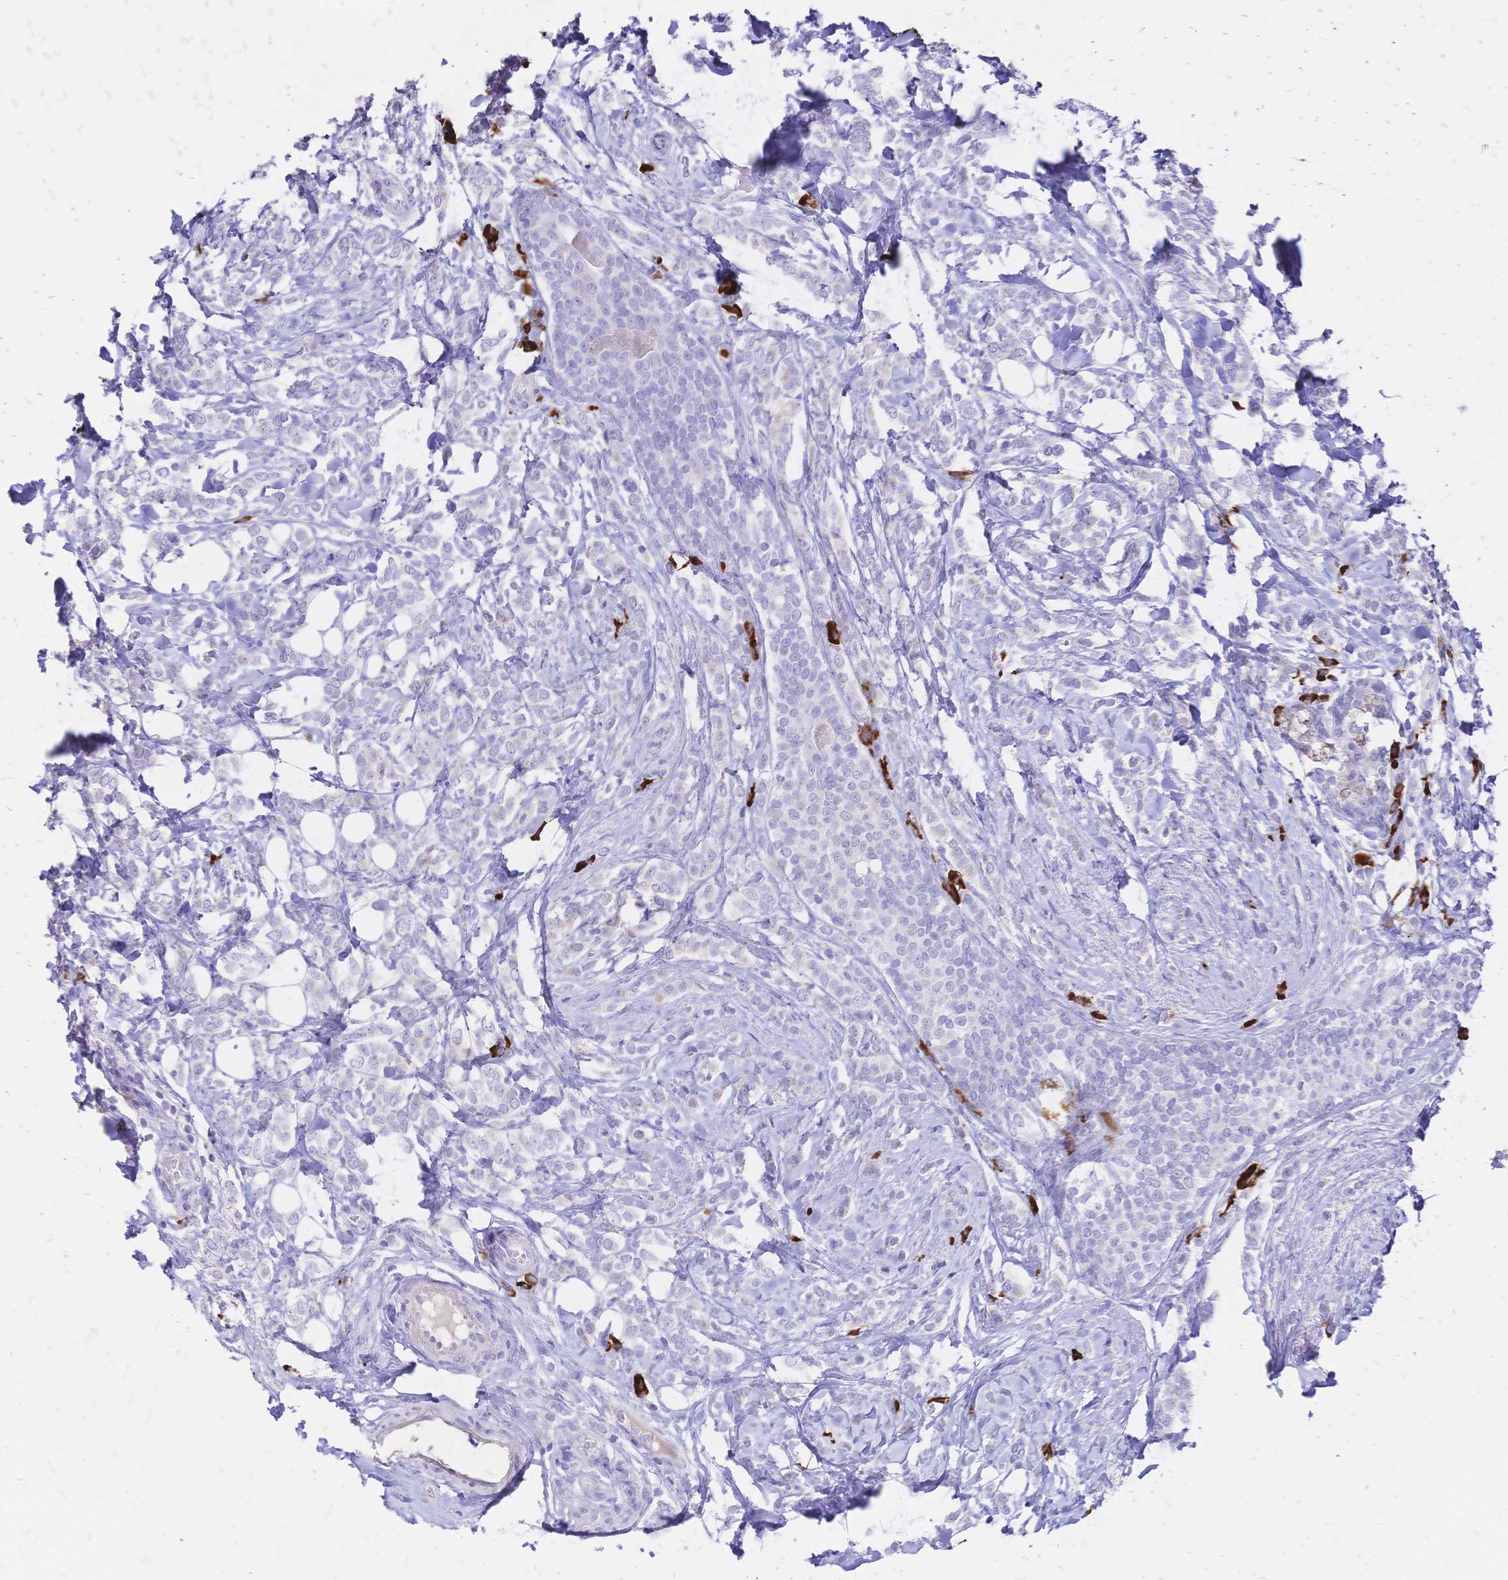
{"staining": {"intensity": "negative", "quantity": "none", "location": "none"}, "tissue": "breast cancer", "cell_type": "Tumor cells", "image_type": "cancer", "snomed": [{"axis": "morphology", "description": "Lobular carcinoma"}, {"axis": "topography", "description": "Breast"}], "caption": "IHC image of neoplastic tissue: breast cancer stained with DAB displays no significant protein positivity in tumor cells.", "gene": "IL2RA", "patient": {"sex": "female", "age": 49}}